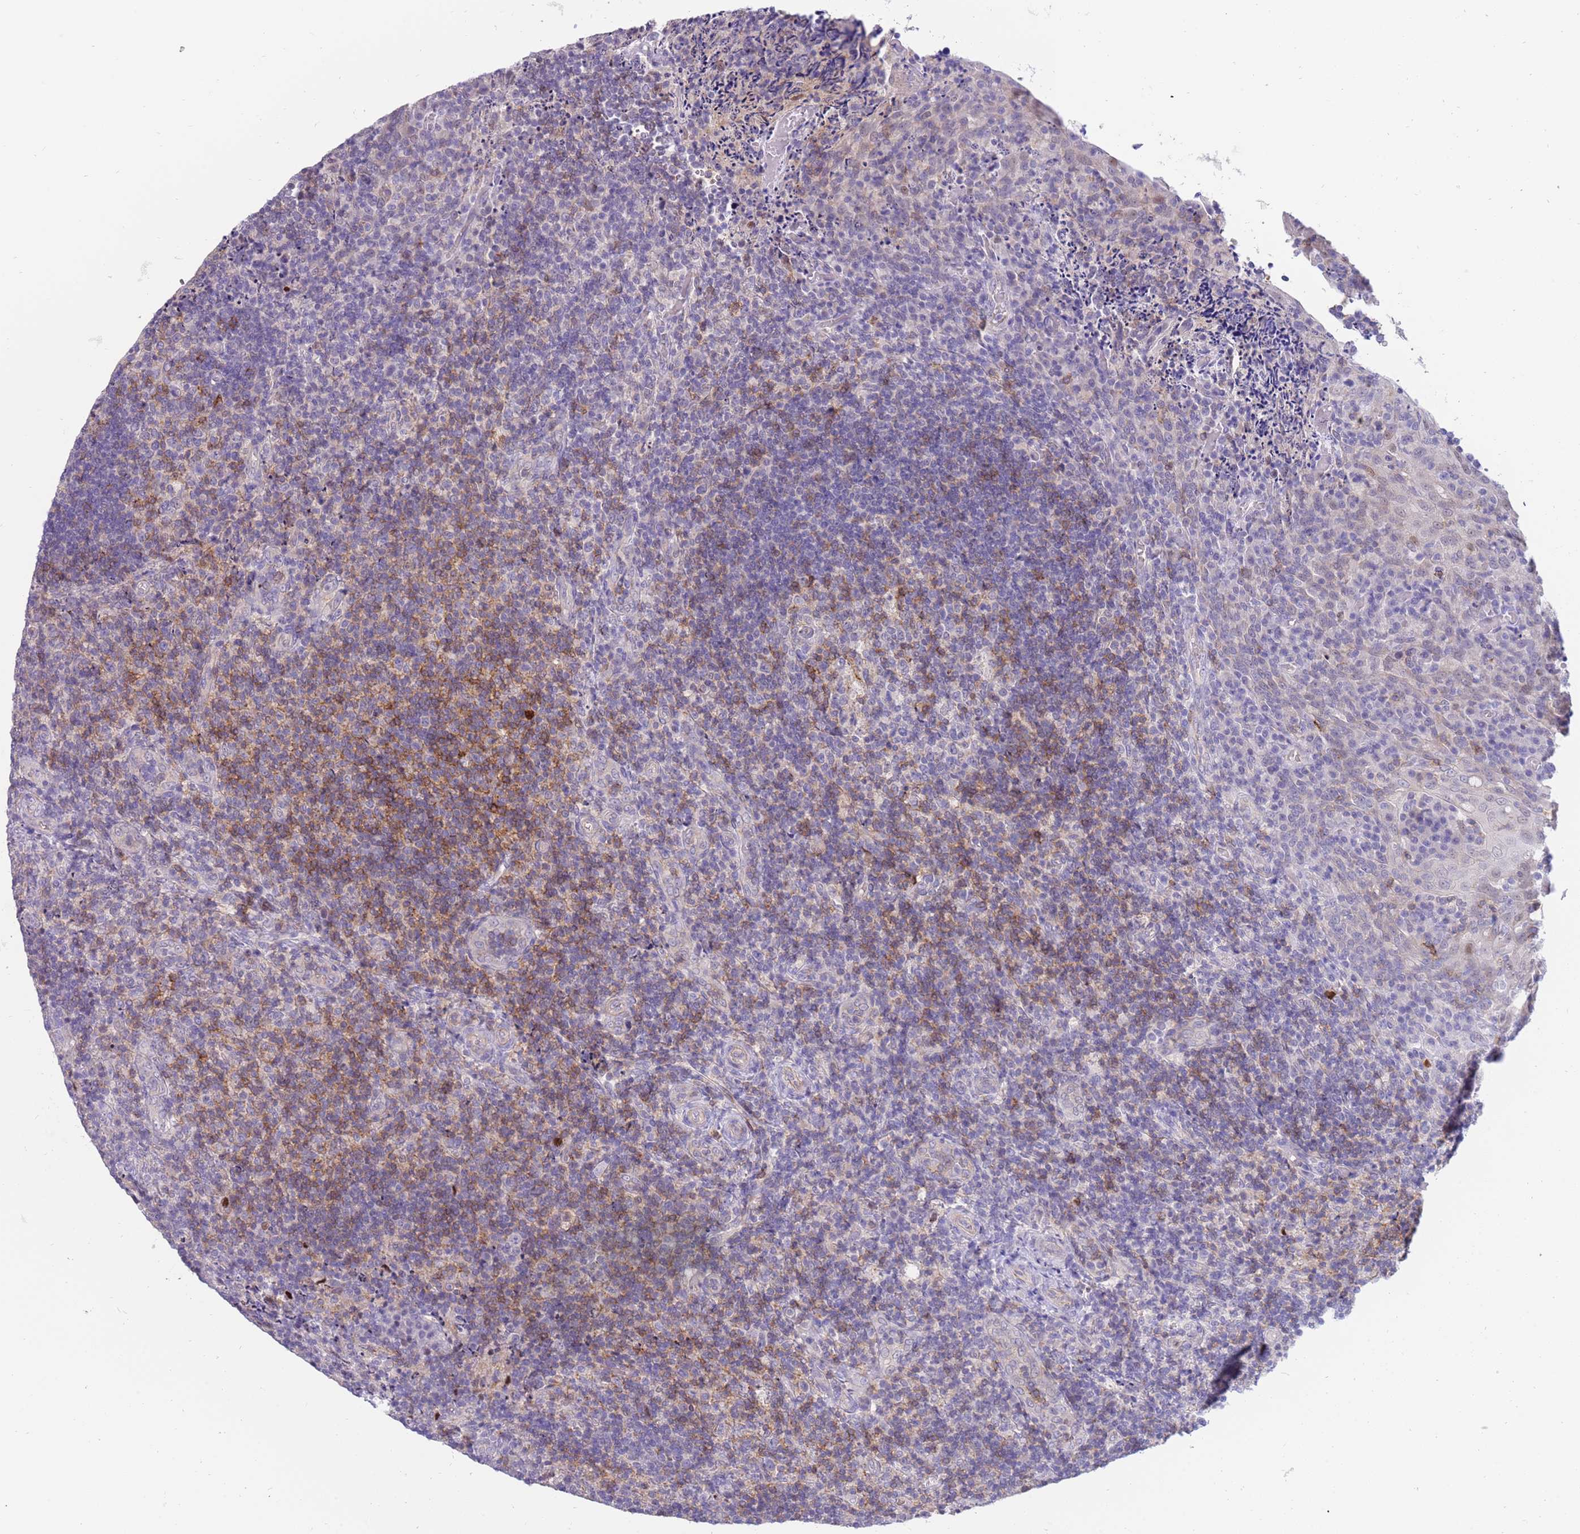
{"staining": {"intensity": "moderate", "quantity": "<25%", "location": "cytoplasmic/membranous"}, "tissue": "tonsil", "cell_type": "Germinal center cells", "image_type": "normal", "snomed": [{"axis": "morphology", "description": "Normal tissue, NOS"}, {"axis": "topography", "description": "Tonsil"}], "caption": "High-power microscopy captured an IHC histopathology image of benign tonsil, revealing moderate cytoplasmic/membranous expression in about <25% of germinal center cells. Nuclei are stained in blue.", "gene": "STK25", "patient": {"sex": "male", "age": 17}}